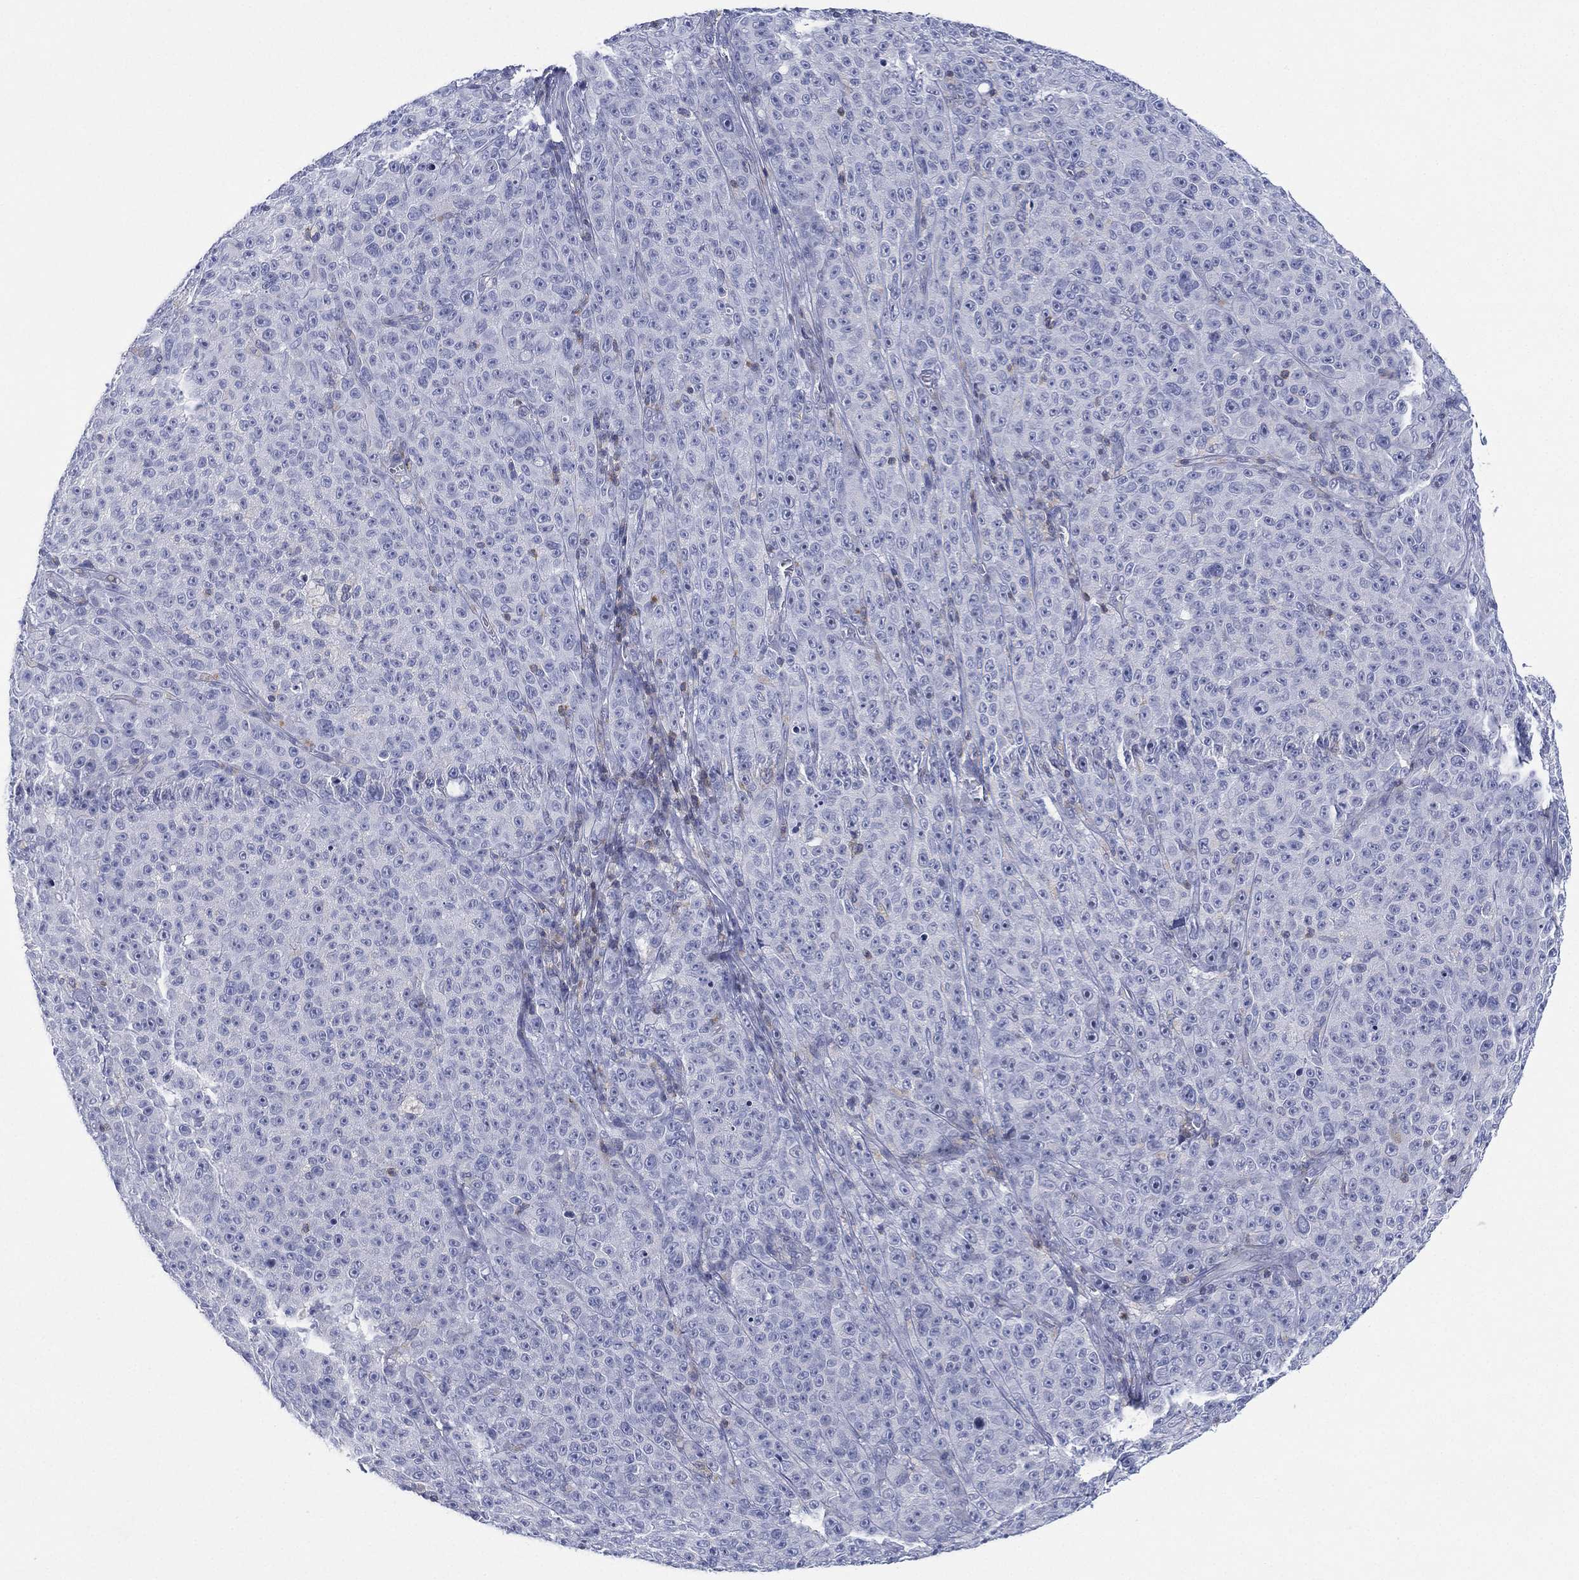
{"staining": {"intensity": "negative", "quantity": "none", "location": "none"}, "tissue": "melanoma", "cell_type": "Tumor cells", "image_type": "cancer", "snomed": [{"axis": "morphology", "description": "Malignant melanoma, NOS"}, {"axis": "topography", "description": "Skin"}], "caption": "High magnification brightfield microscopy of melanoma stained with DAB (3,3'-diaminobenzidine) (brown) and counterstained with hematoxylin (blue): tumor cells show no significant staining. The staining was performed using DAB to visualize the protein expression in brown, while the nuclei were stained in blue with hematoxylin (Magnification: 20x).", "gene": "SEPTIN1", "patient": {"sex": "female", "age": 82}}